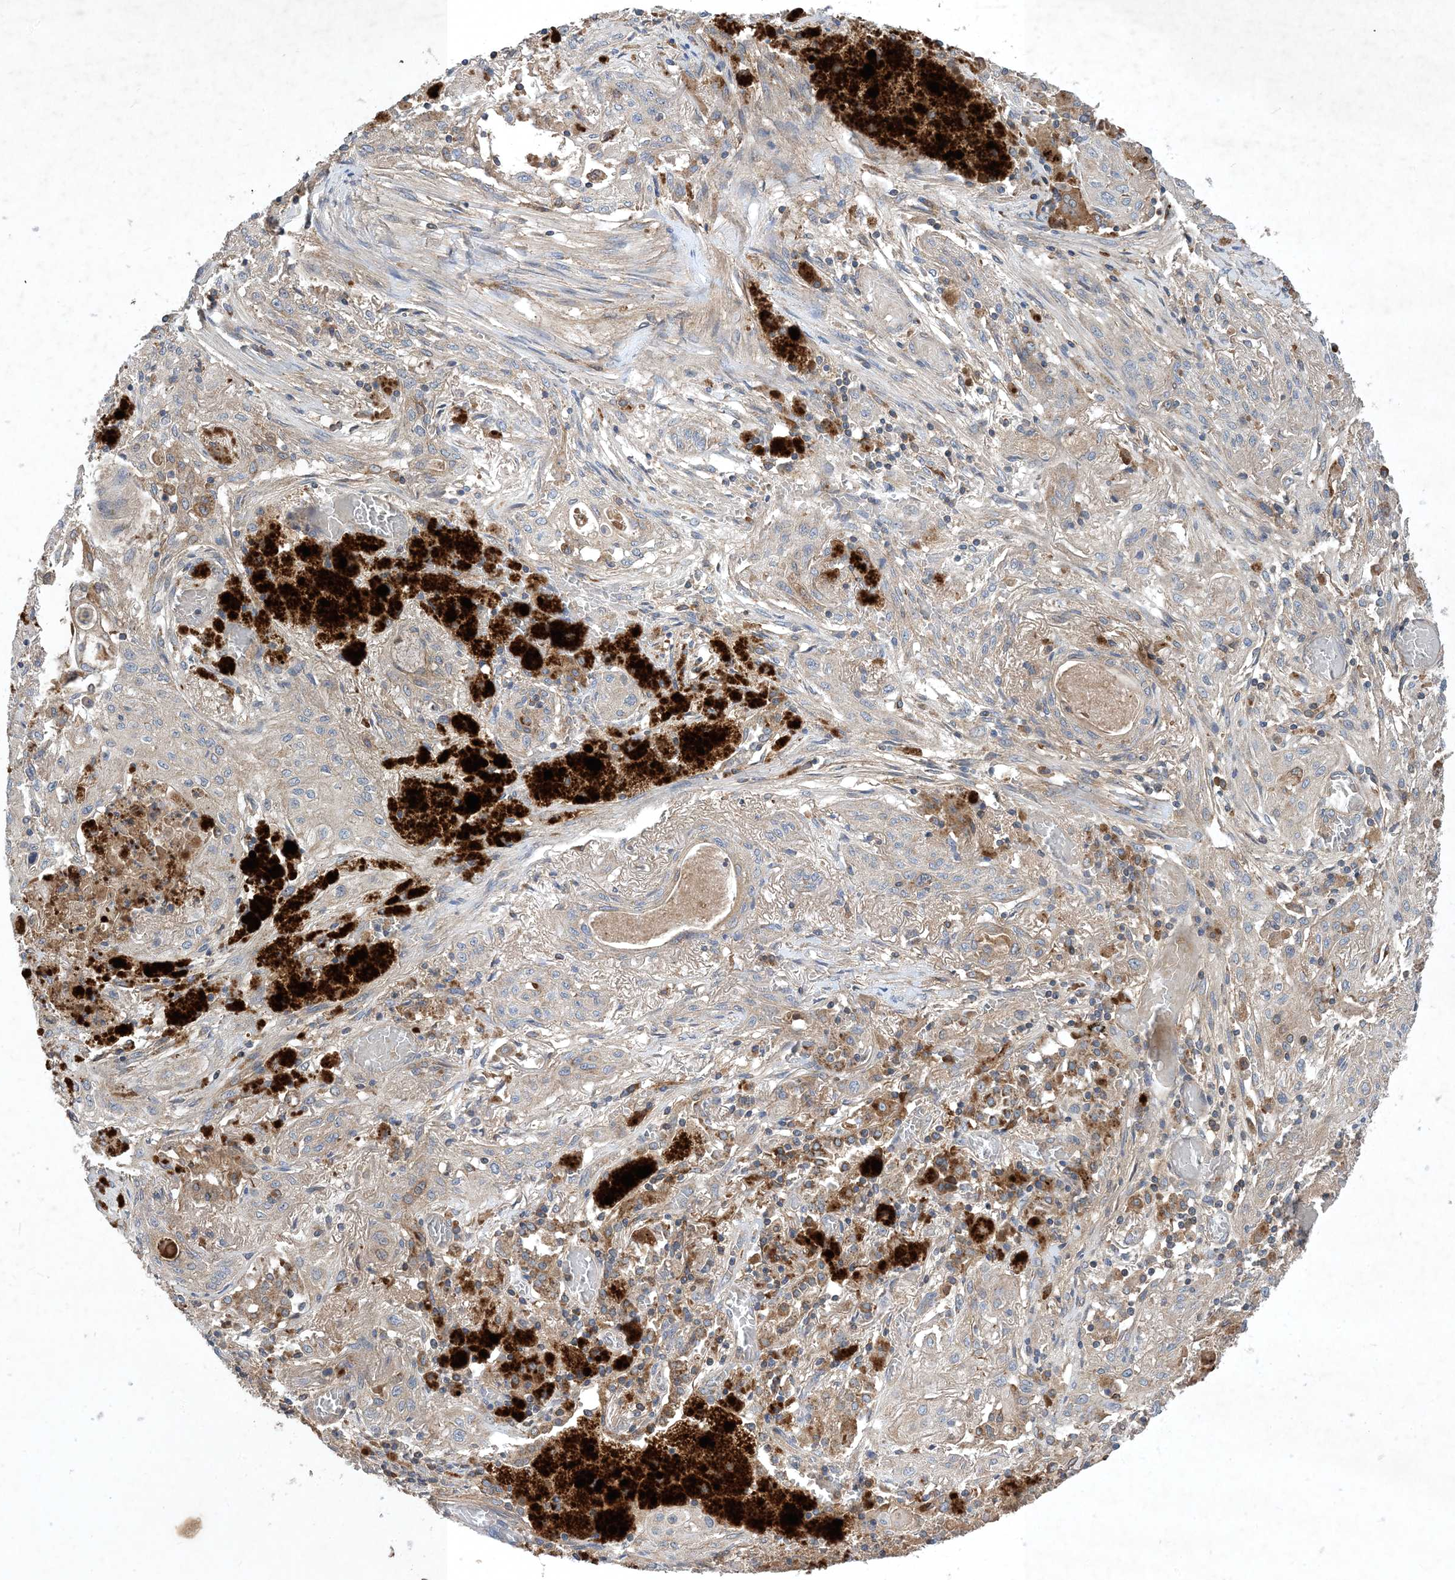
{"staining": {"intensity": "weak", "quantity": "25%-75%", "location": "cytoplasmic/membranous"}, "tissue": "lung cancer", "cell_type": "Tumor cells", "image_type": "cancer", "snomed": [{"axis": "morphology", "description": "Squamous cell carcinoma, NOS"}, {"axis": "topography", "description": "Lung"}], "caption": "The micrograph exhibits staining of squamous cell carcinoma (lung), revealing weak cytoplasmic/membranous protein positivity (brown color) within tumor cells.", "gene": "STK19", "patient": {"sex": "female", "age": 47}}